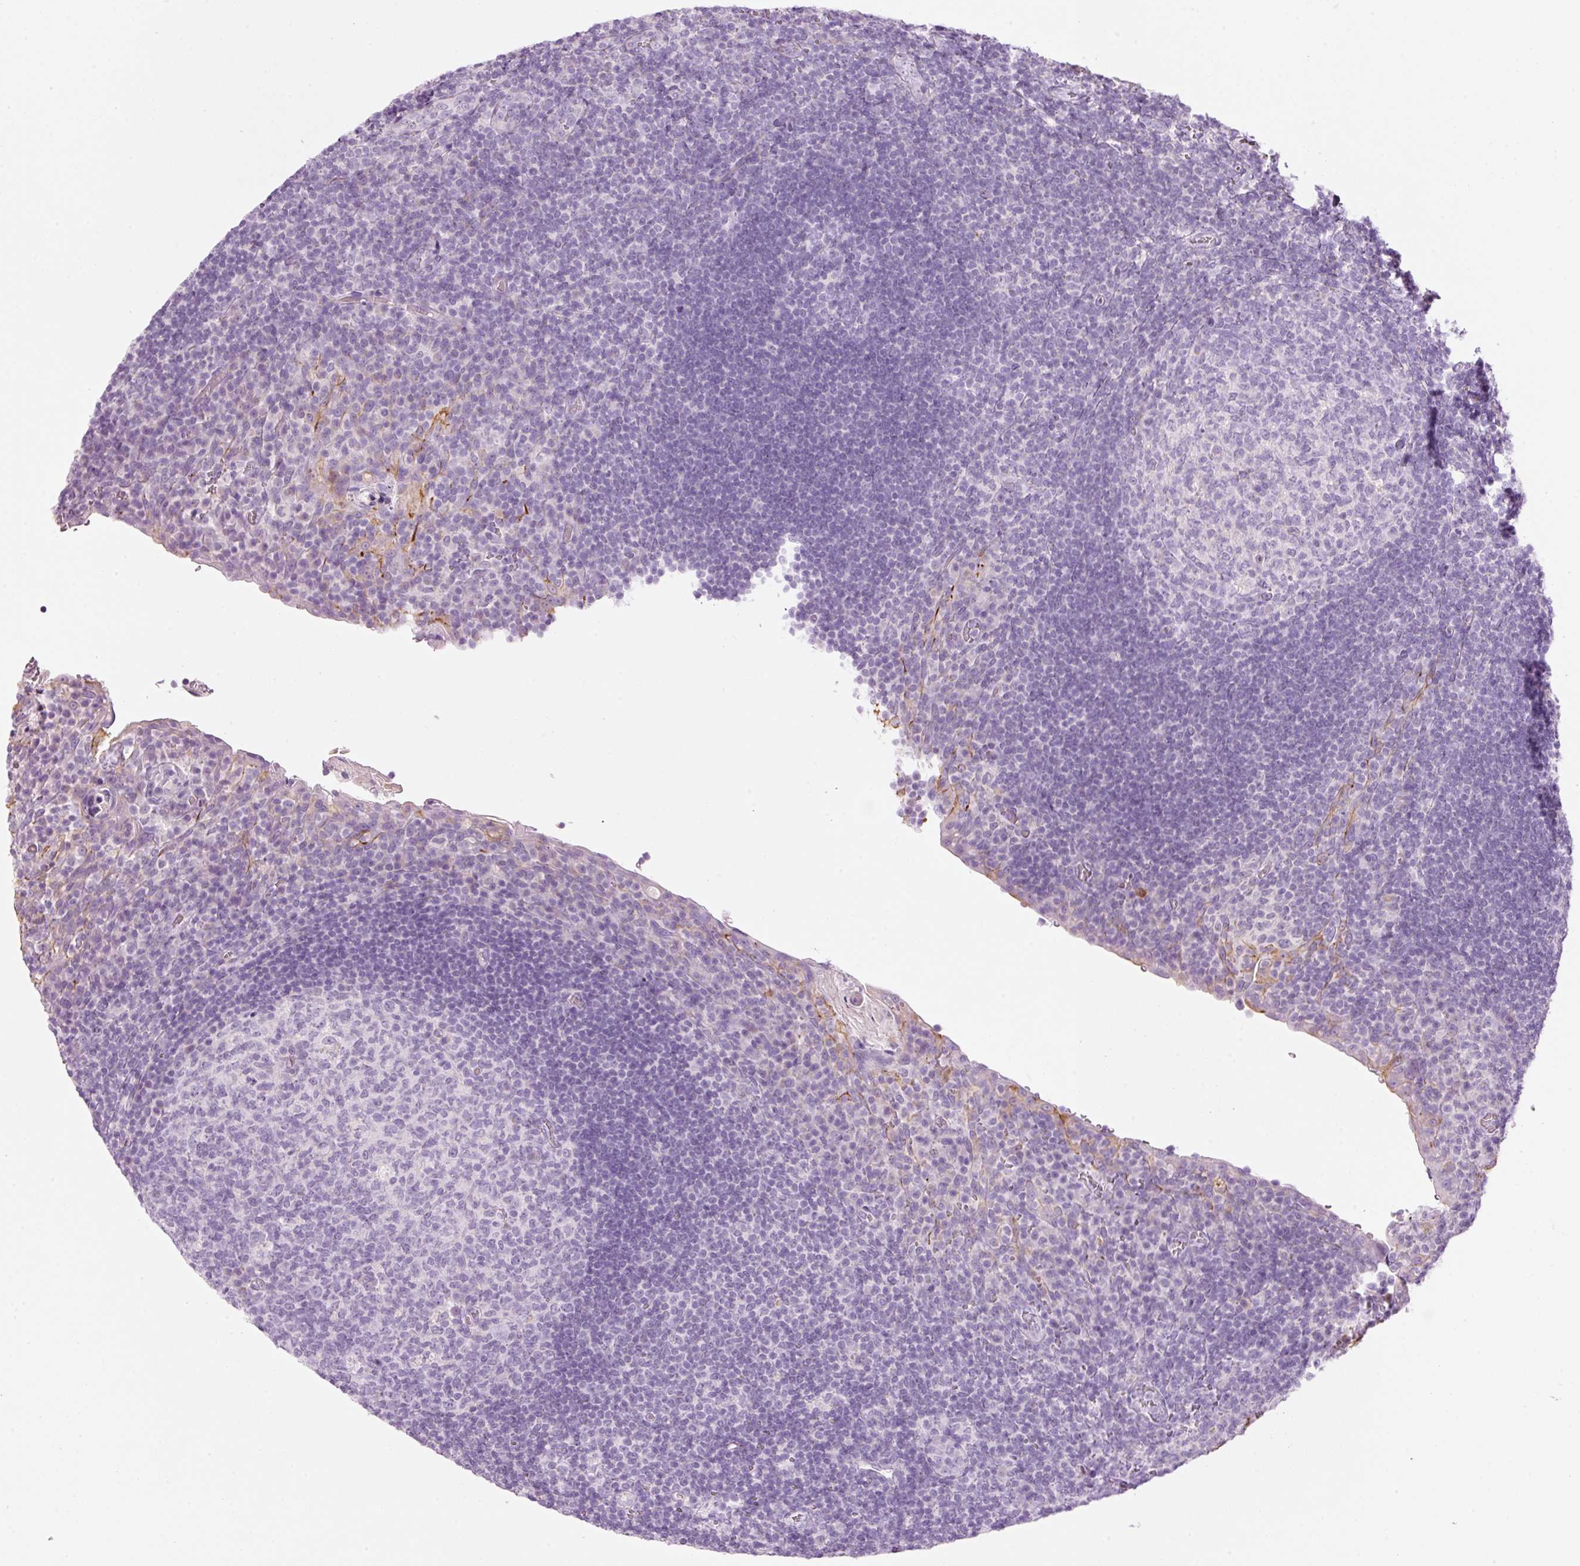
{"staining": {"intensity": "negative", "quantity": "none", "location": "none"}, "tissue": "tonsil", "cell_type": "Germinal center cells", "image_type": "normal", "snomed": [{"axis": "morphology", "description": "Normal tissue, NOS"}, {"axis": "topography", "description": "Tonsil"}], "caption": "IHC photomicrograph of normal tonsil: human tonsil stained with DAB exhibits no significant protein positivity in germinal center cells. Brightfield microscopy of IHC stained with DAB (brown) and hematoxylin (blue), captured at high magnification.", "gene": "CARD16", "patient": {"sex": "male", "age": 17}}